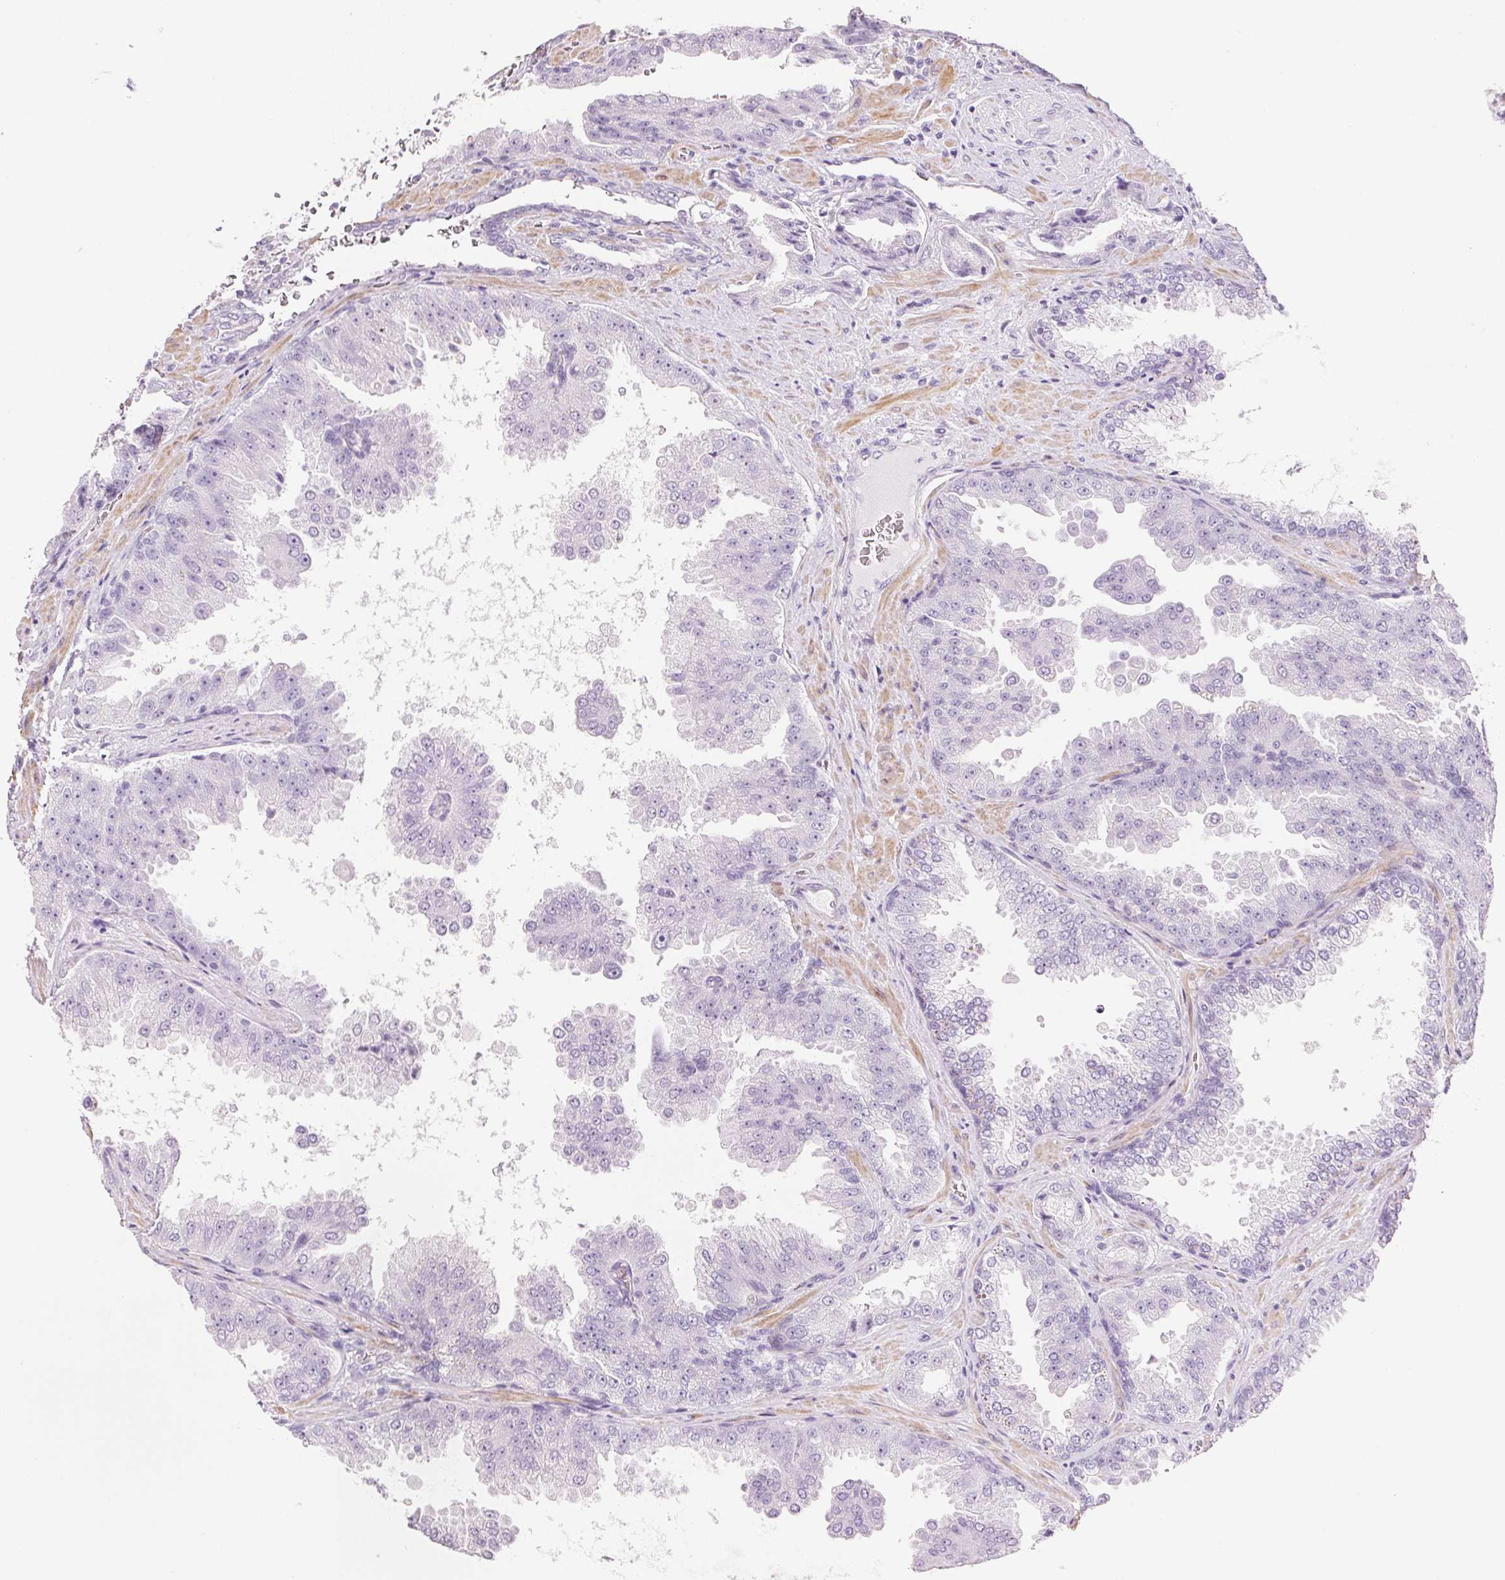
{"staining": {"intensity": "negative", "quantity": "none", "location": "none"}, "tissue": "prostate cancer", "cell_type": "Tumor cells", "image_type": "cancer", "snomed": [{"axis": "morphology", "description": "Adenocarcinoma, Low grade"}, {"axis": "topography", "description": "Prostate"}], "caption": "Human prostate cancer stained for a protein using immunohistochemistry (IHC) displays no staining in tumor cells.", "gene": "KCNE2", "patient": {"sex": "male", "age": 67}}